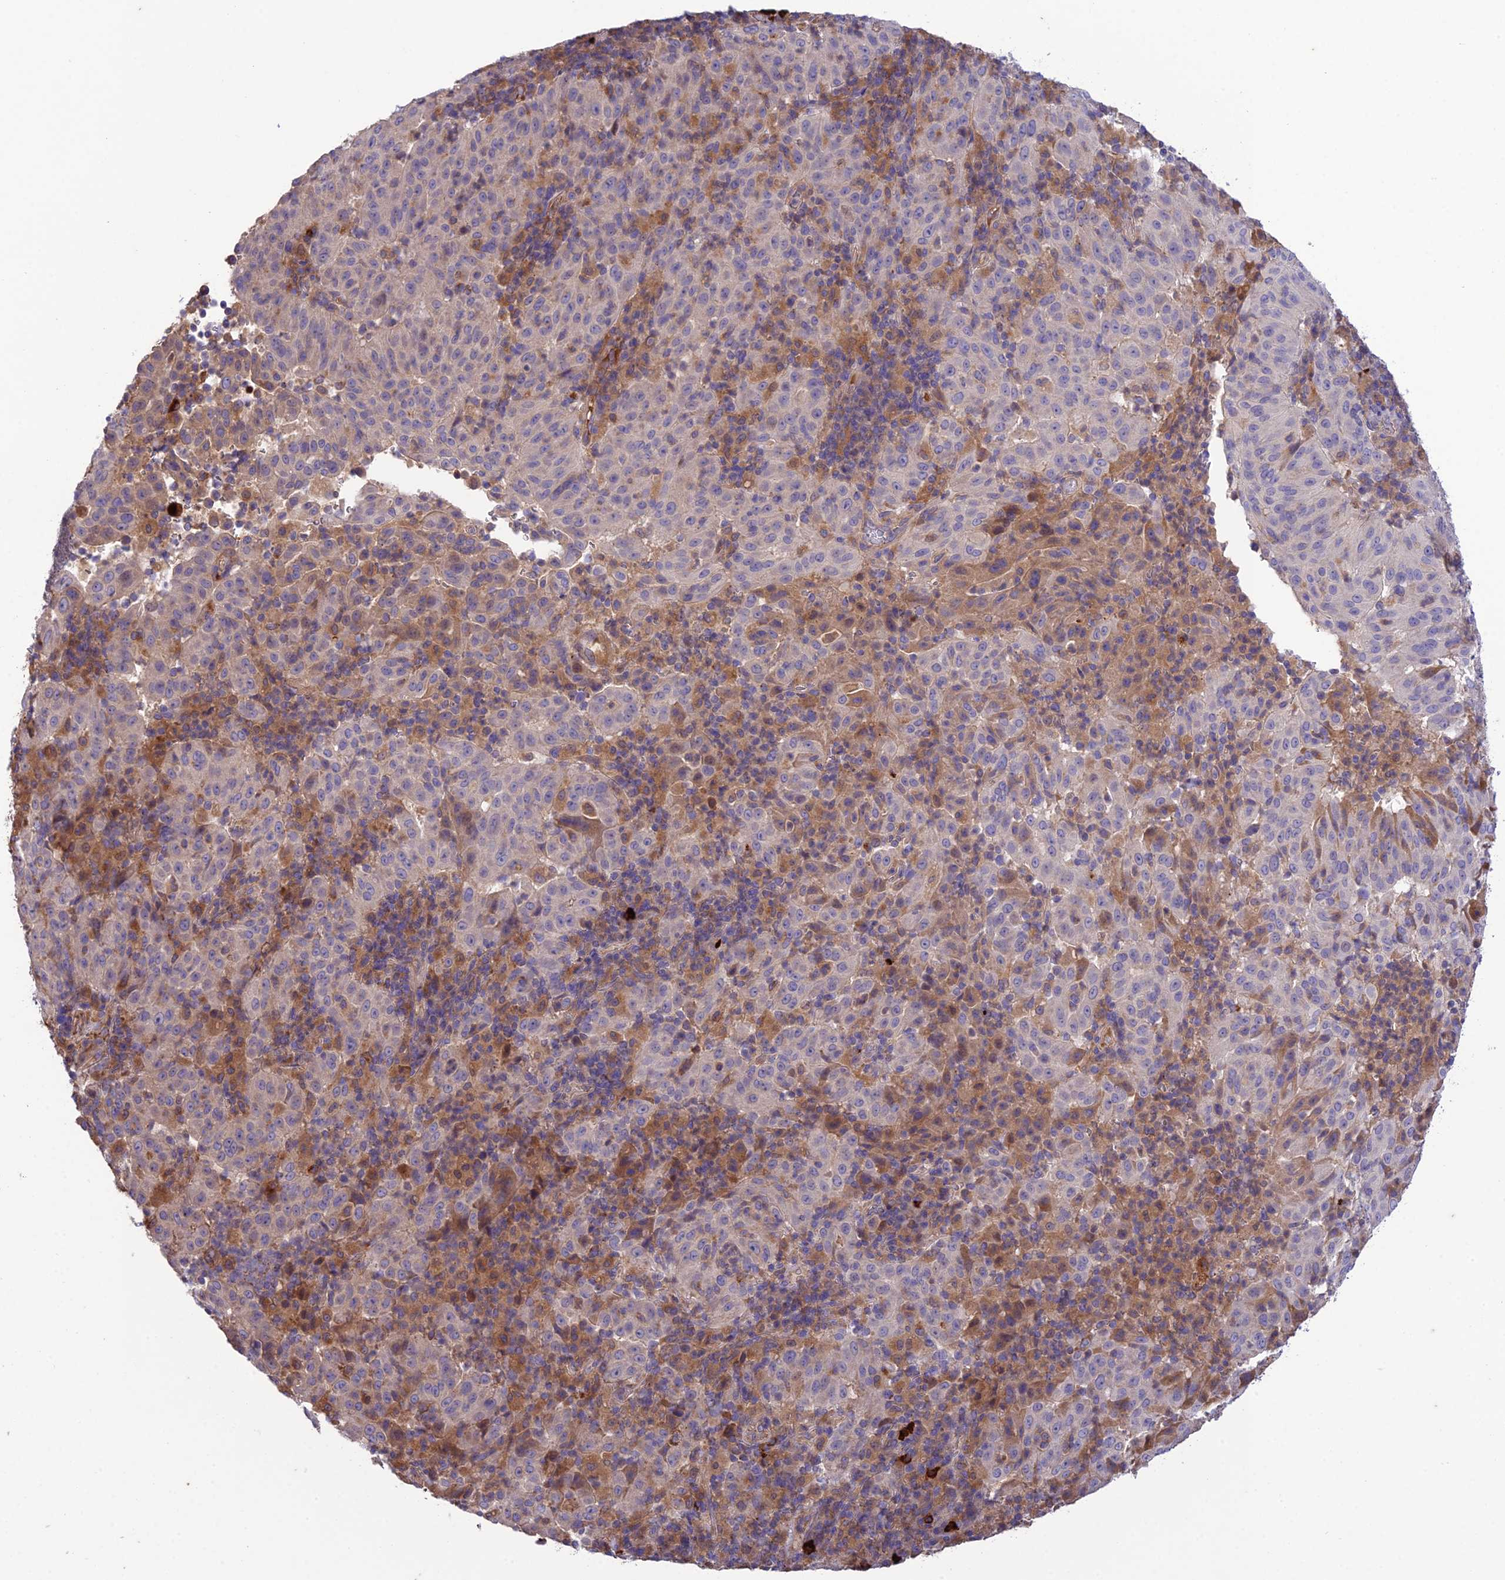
{"staining": {"intensity": "negative", "quantity": "none", "location": "none"}, "tissue": "pancreatic cancer", "cell_type": "Tumor cells", "image_type": "cancer", "snomed": [{"axis": "morphology", "description": "Adenocarcinoma, NOS"}, {"axis": "topography", "description": "Pancreas"}], "caption": "Adenocarcinoma (pancreatic) stained for a protein using immunohistochemistry reveals no positivity tumor cells.", "gene": "MIOS", "patient": {"sex": "male", "age": 63}}